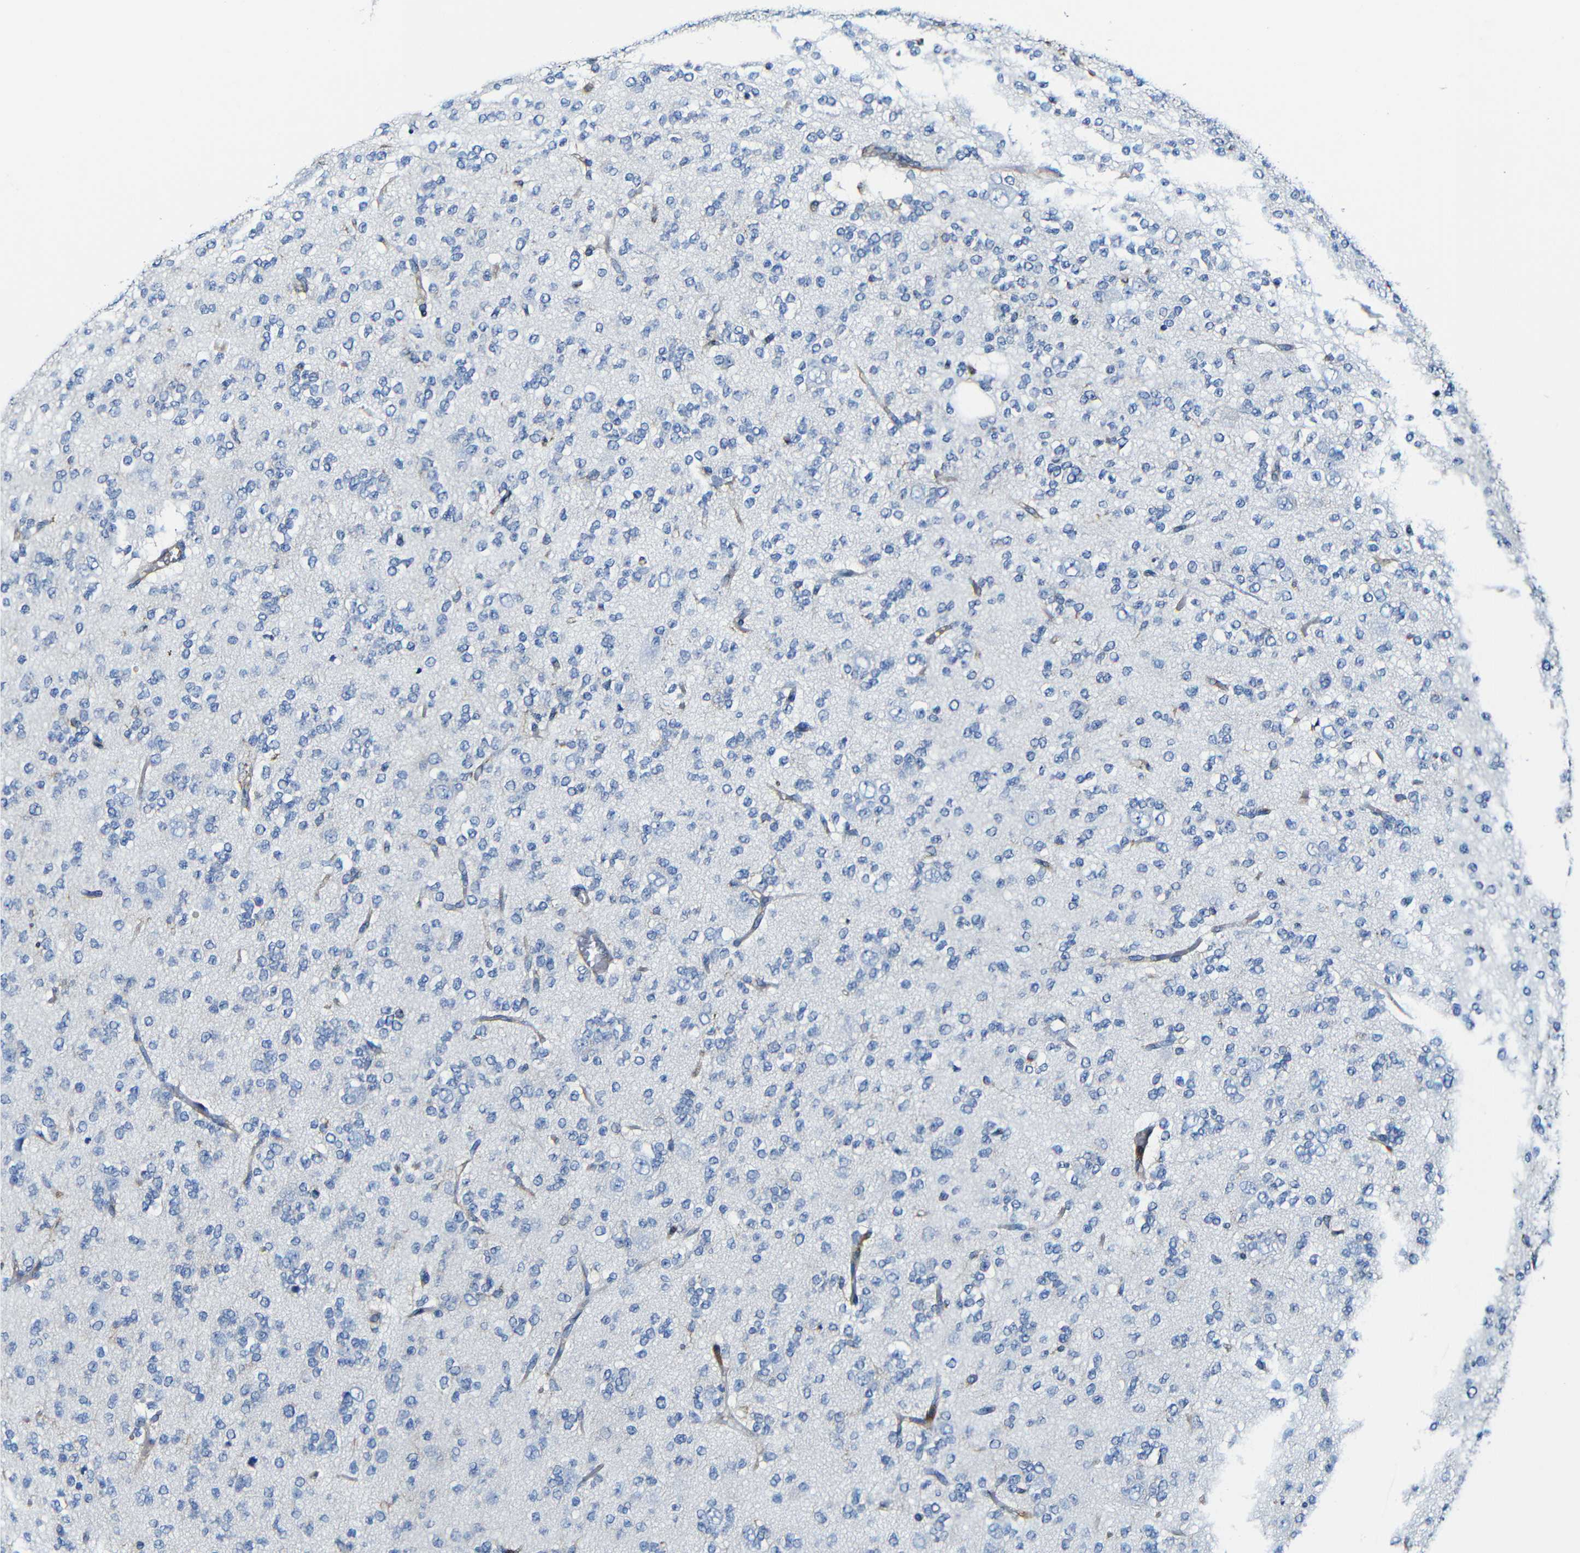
{"staining": {"intensity": "negative", "quantity": "none", "location": "none"}, "tissue": "glioma", "cell_type": "Tumor cells", "image_type": "cancer", "snomed": [{"axis": "morphology", "description": "Glioma, malignant, Low grade"}, {"axis": "topography", "description": "Brain"}], "caption": "Glioma was stained to show a protein in brown. There is no significant expression in tumor cells.", "gene": "MSN", "patient": {"sex": "male", "age": 38}}